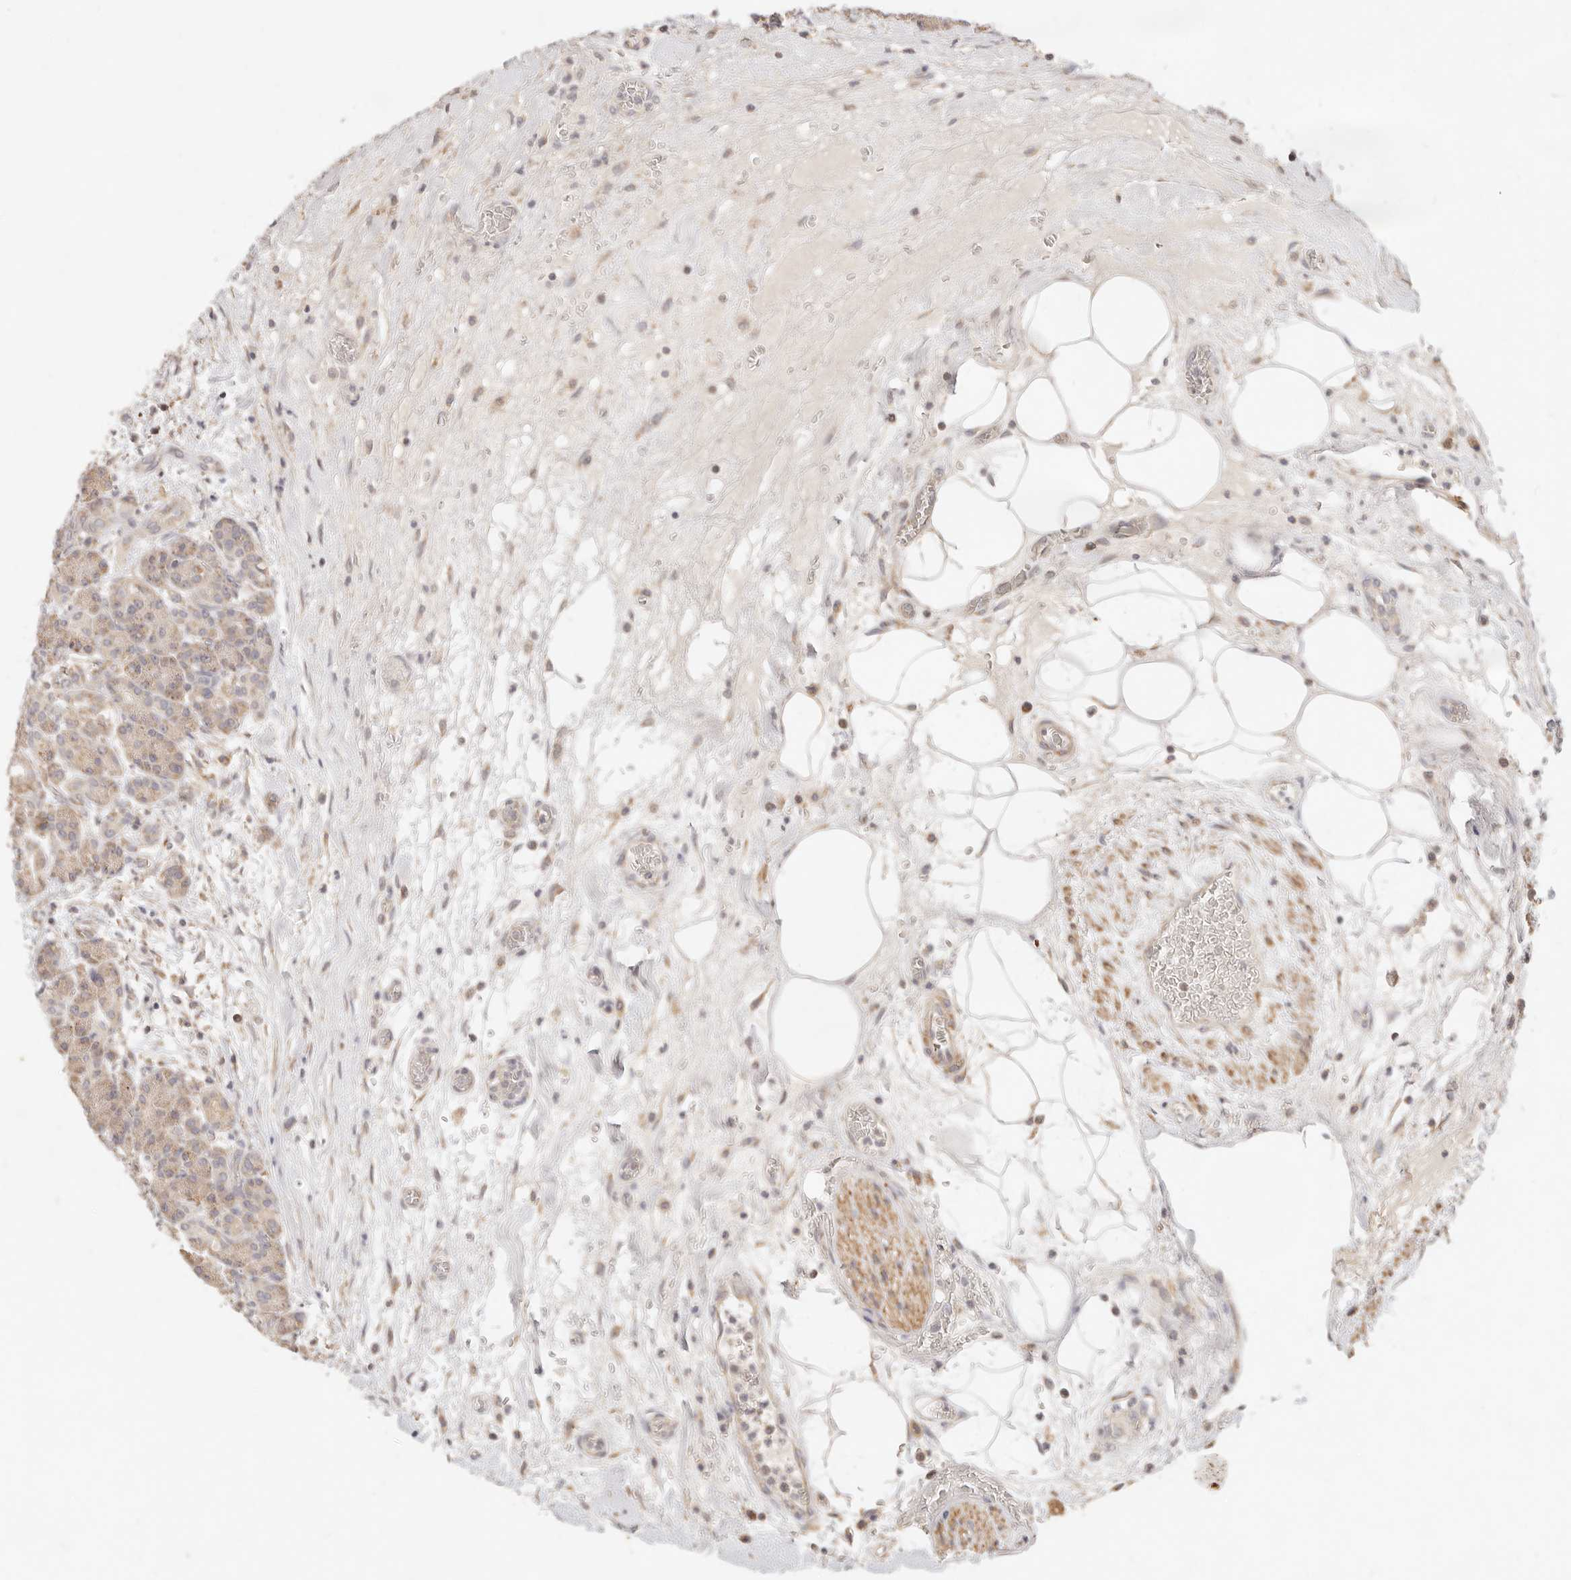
{"staining": {"intensity": "moderate", "quantity": "25%-75%", "location": "cytoplasmic/membranous"}, "tissue": "pancreas", "cell_type": "Exocrine glandular cells", "image_type": "normal", "snomed": [{"axis": "morphology", "description": "Normal tissue, NOS"}, {"axis": "topography", "description": "Pancreas"}], "caption": "DAB (3,3'-diaminobenzidine) immunohistochemical staining of unremarkable human pancreas reveals moderate cytoplasmic/membranous protein positivity in about 25%-75% of exocrine glandular cells. (Brightfield microscopy of DAB IHC at high magnification).", "gene": "RUBCNL", "patient": {"sex": "male", "age": 63}}